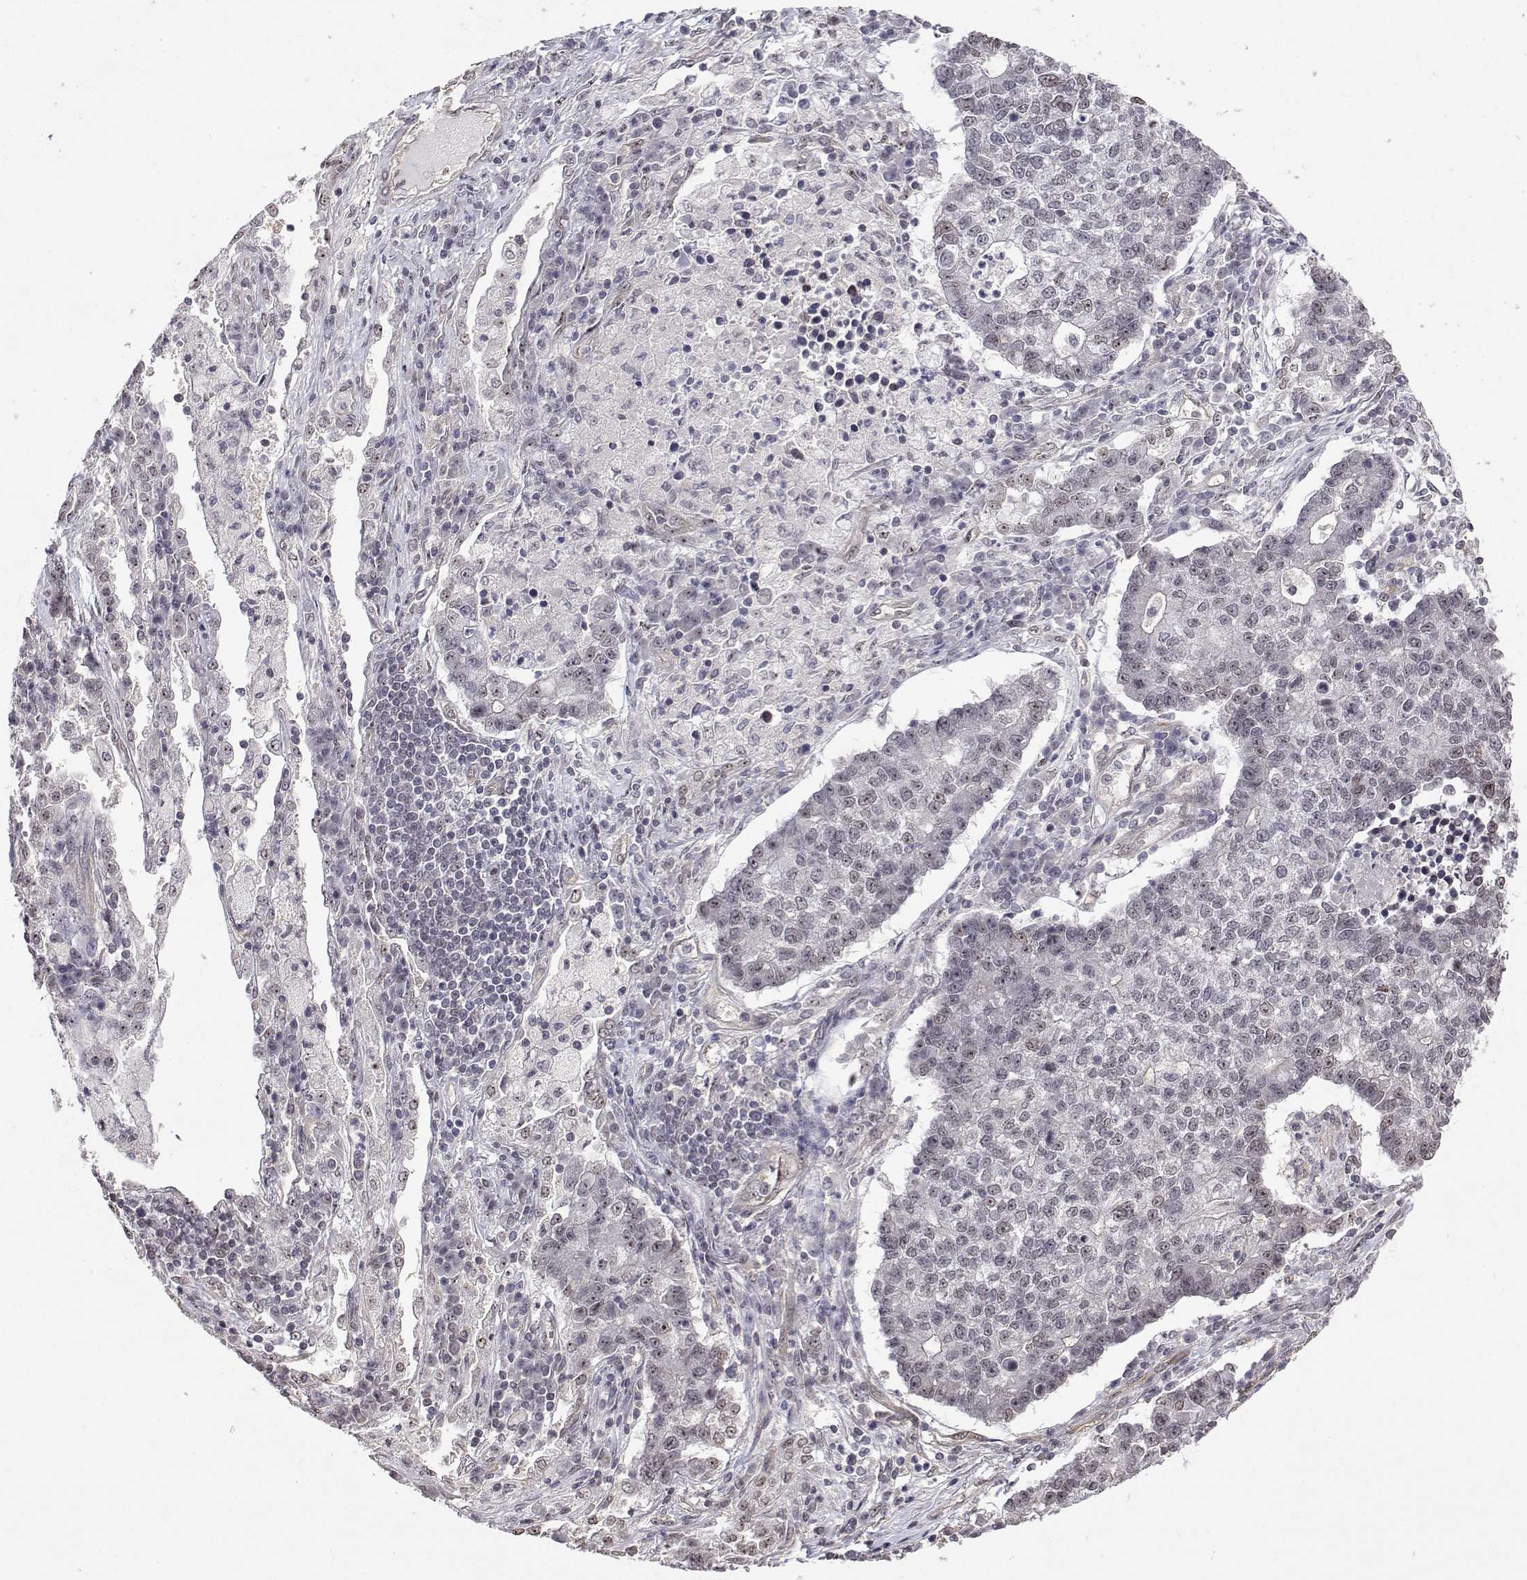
{"staining": {"intensity": "negative", "quantity": "none", "location": "none"}, "tissue": "lung cancer", "cell_type": "Tumor cells", "image_type": "cancer", "snomed": [{"axis": "morphology", "description": "Adenocarcinoma, NOS"}, {"axis": "topography", "description": "Lung"}], "caption": "Human lung adenocarcinoma stained for a protein using IHC exhibits no expression in tumor cells.", "gene": "NHP2", "patient": {"sex": "male", "age": 57}}